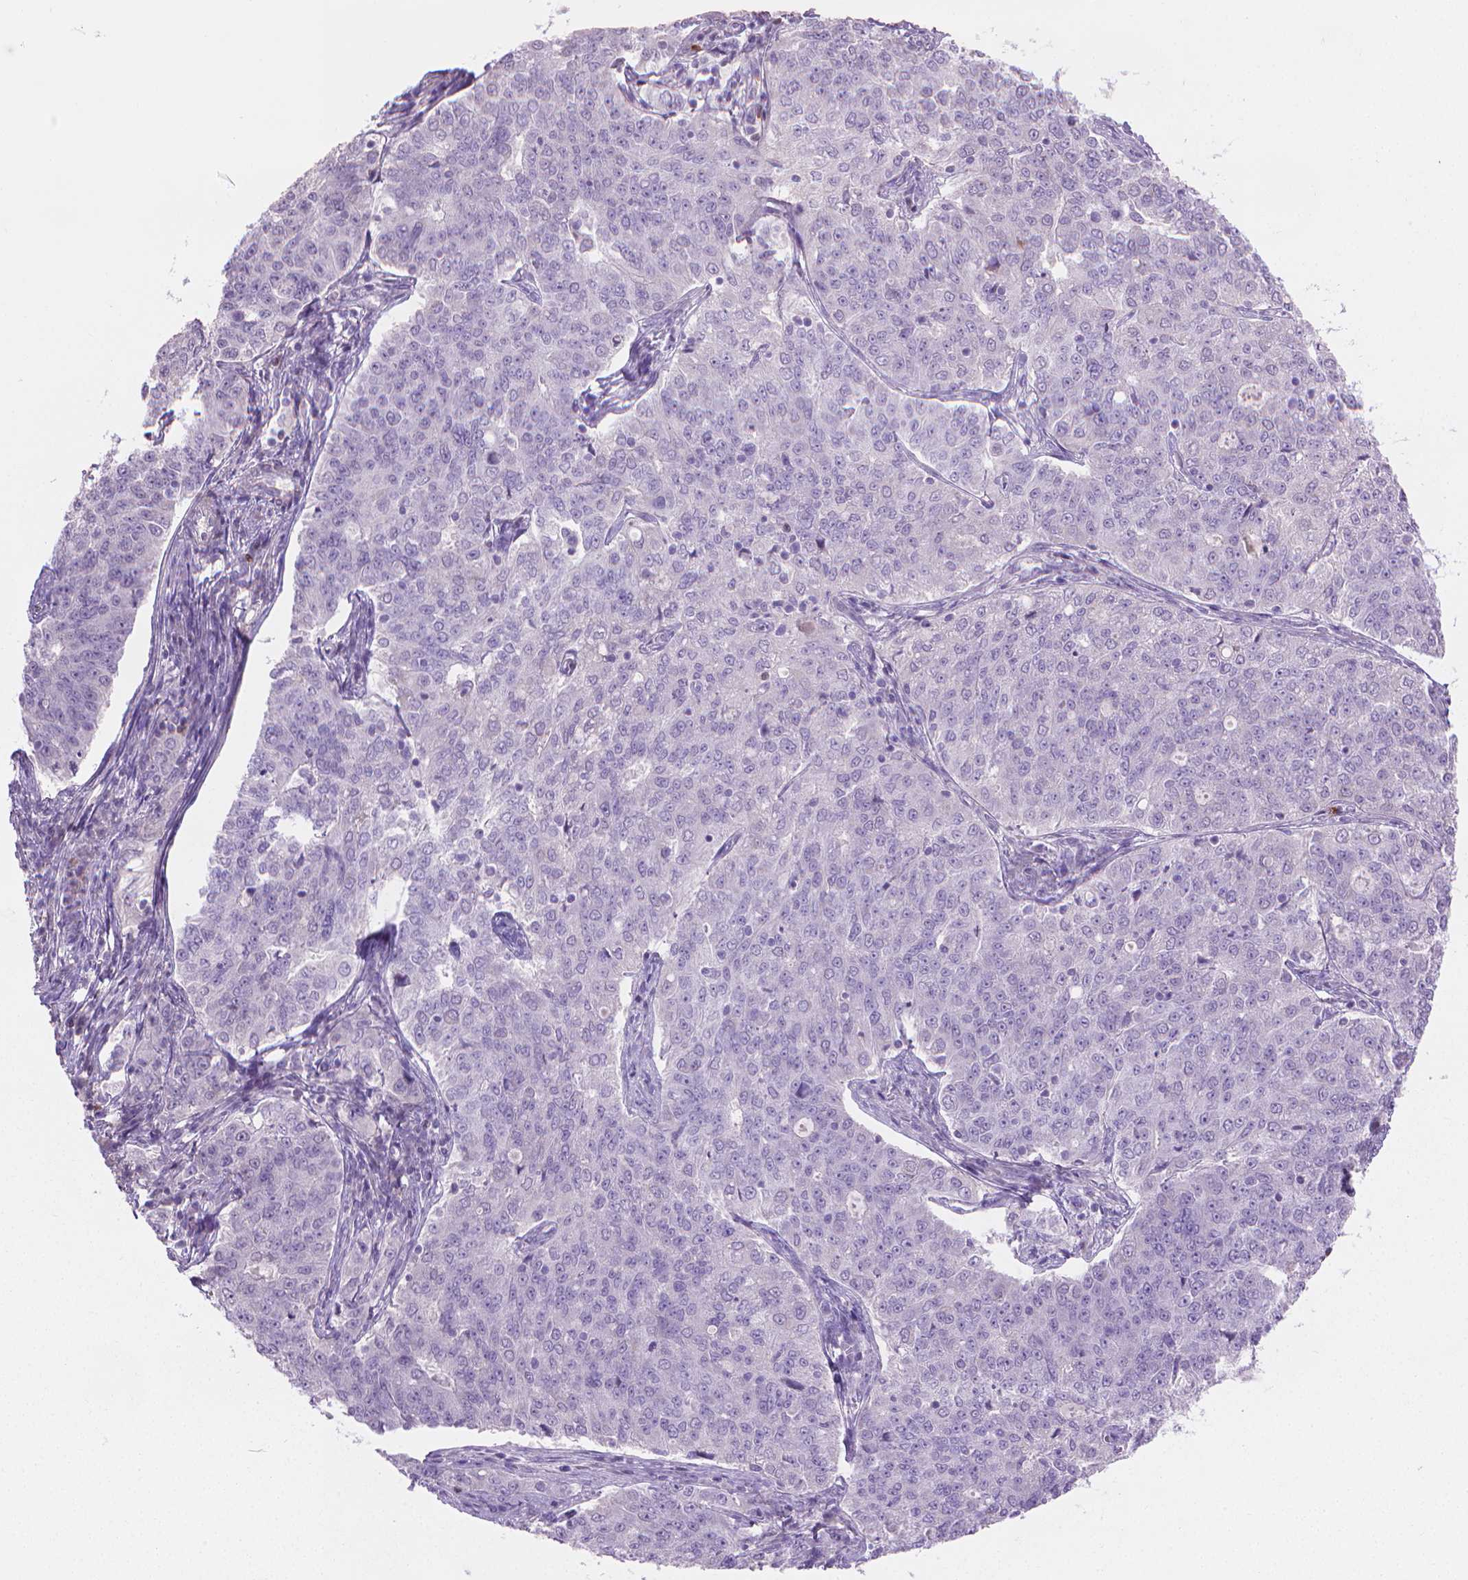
{"staining": {"intensity": "negative", "quantity": "none", "location": "none"}, "tissue": "endometrial cancer", "cell_type": "Tumor cells", "image_type": "cancer", "snomed": [{"axis": "morphology", "description": "Adenocarcinoma, NOS"}, {"axis": "topography", "description": "Endometrium"}], "caption": "High magnification brightfield microscopy of endometrial adenocarcinoma stained with DAB (3,3'-diaminobenzidine) (brown) and counterstained with hematoxylin (blue): tumor cells show no significant staining.", "gene": "GSDMA", "patient": {"sex": "female", "age": 43}}